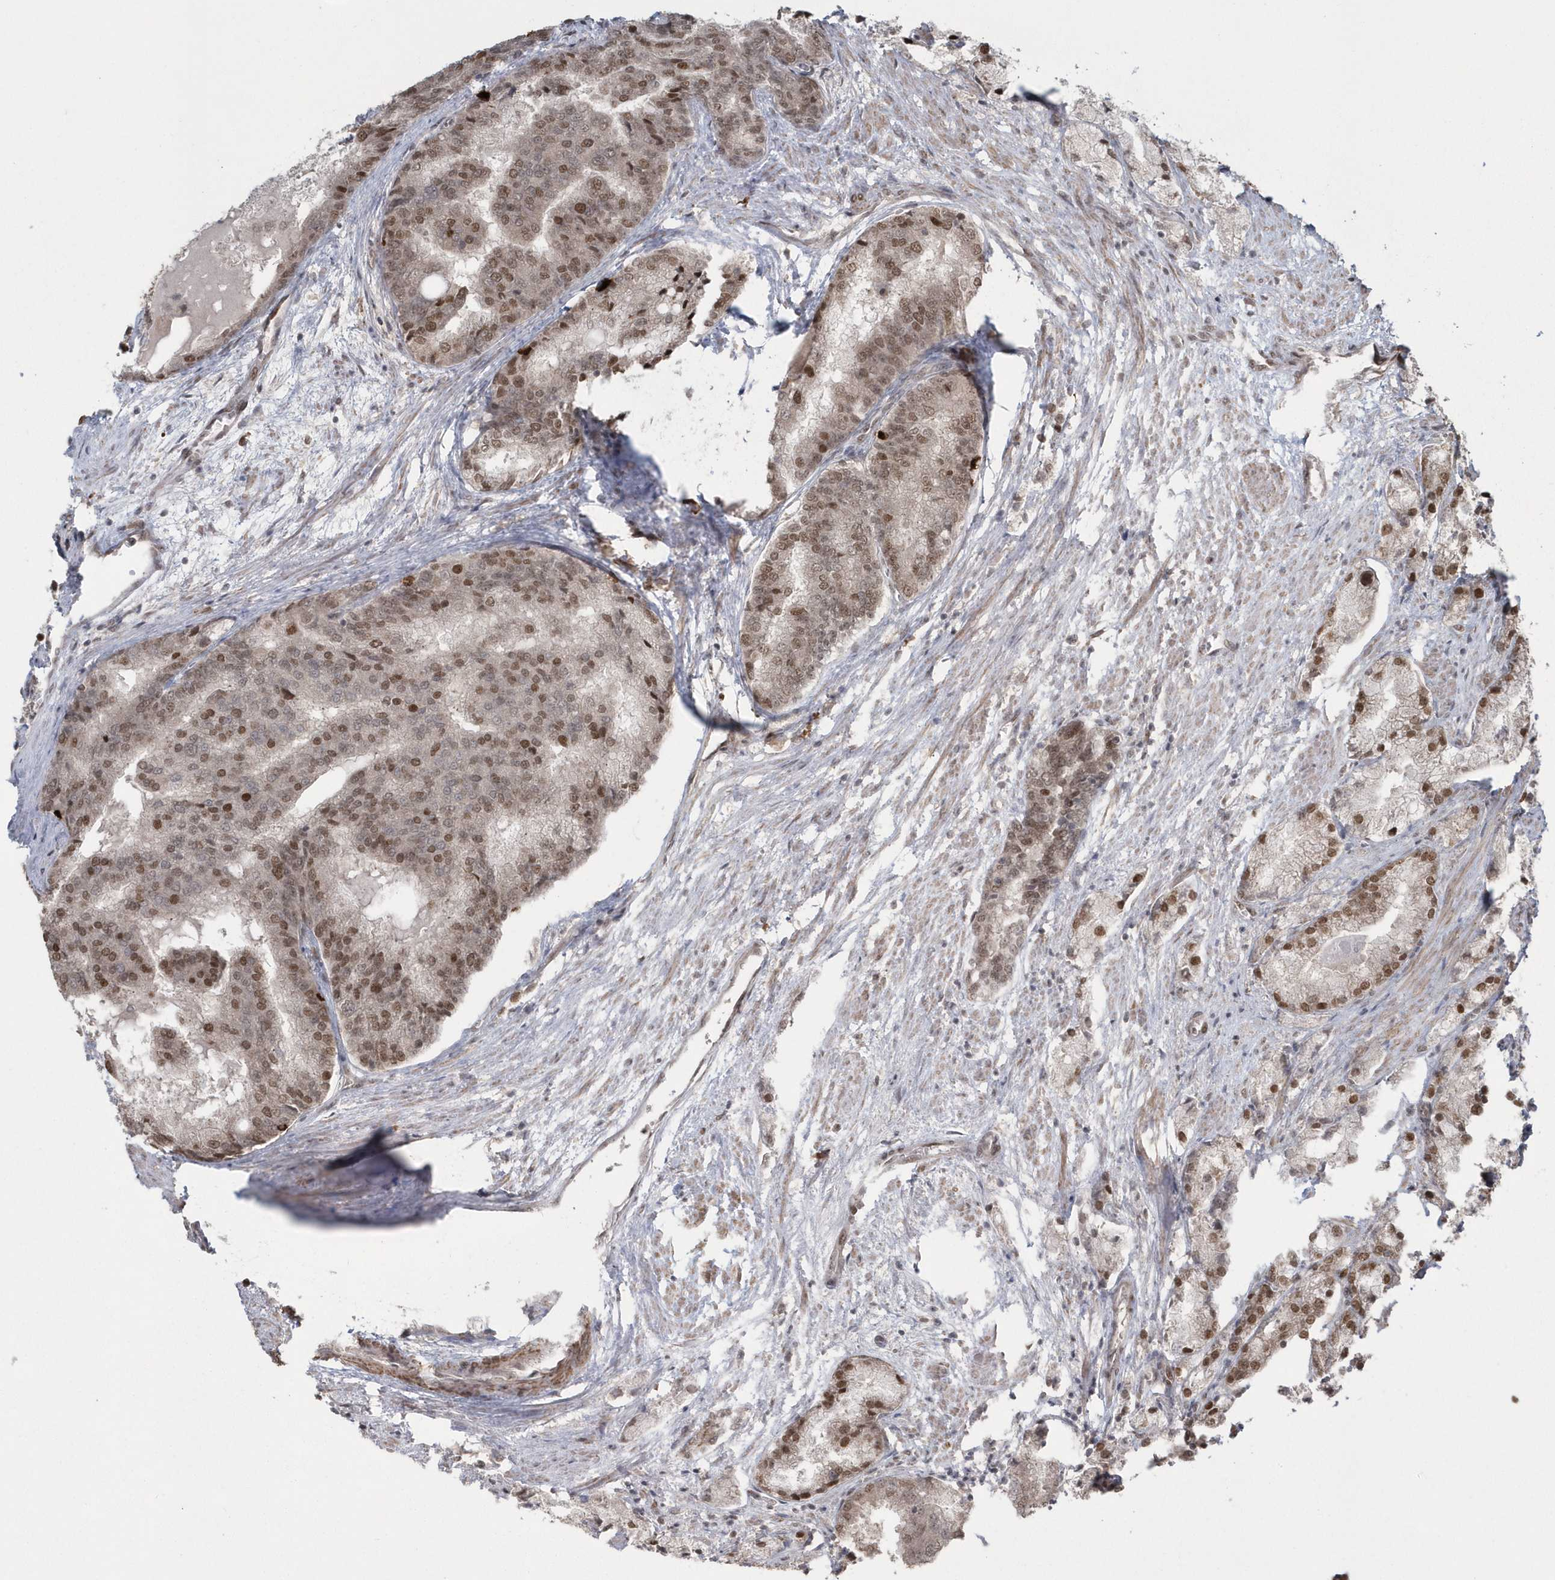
{"staining": {"intensity": "strong", "quantity": "25%-75%", "location": "nuclear"}, "tissue": "prostate cancer", "cell_type": "Tumor cells", "image_type": "cancer", "snomed": [{"axis": "morphology", "description": "Adenocarcinoma, High grade"}, {"axis": "topography", "description": "Prostate"}], "caption": "Immunohistochemistry (IHC) of prostate cancer displays high levels of strong nuclear staining in about 25%-75% of tumor cells.", "gene": "EPB41L4A", "patient": {"sex": "male", "age": 50}}